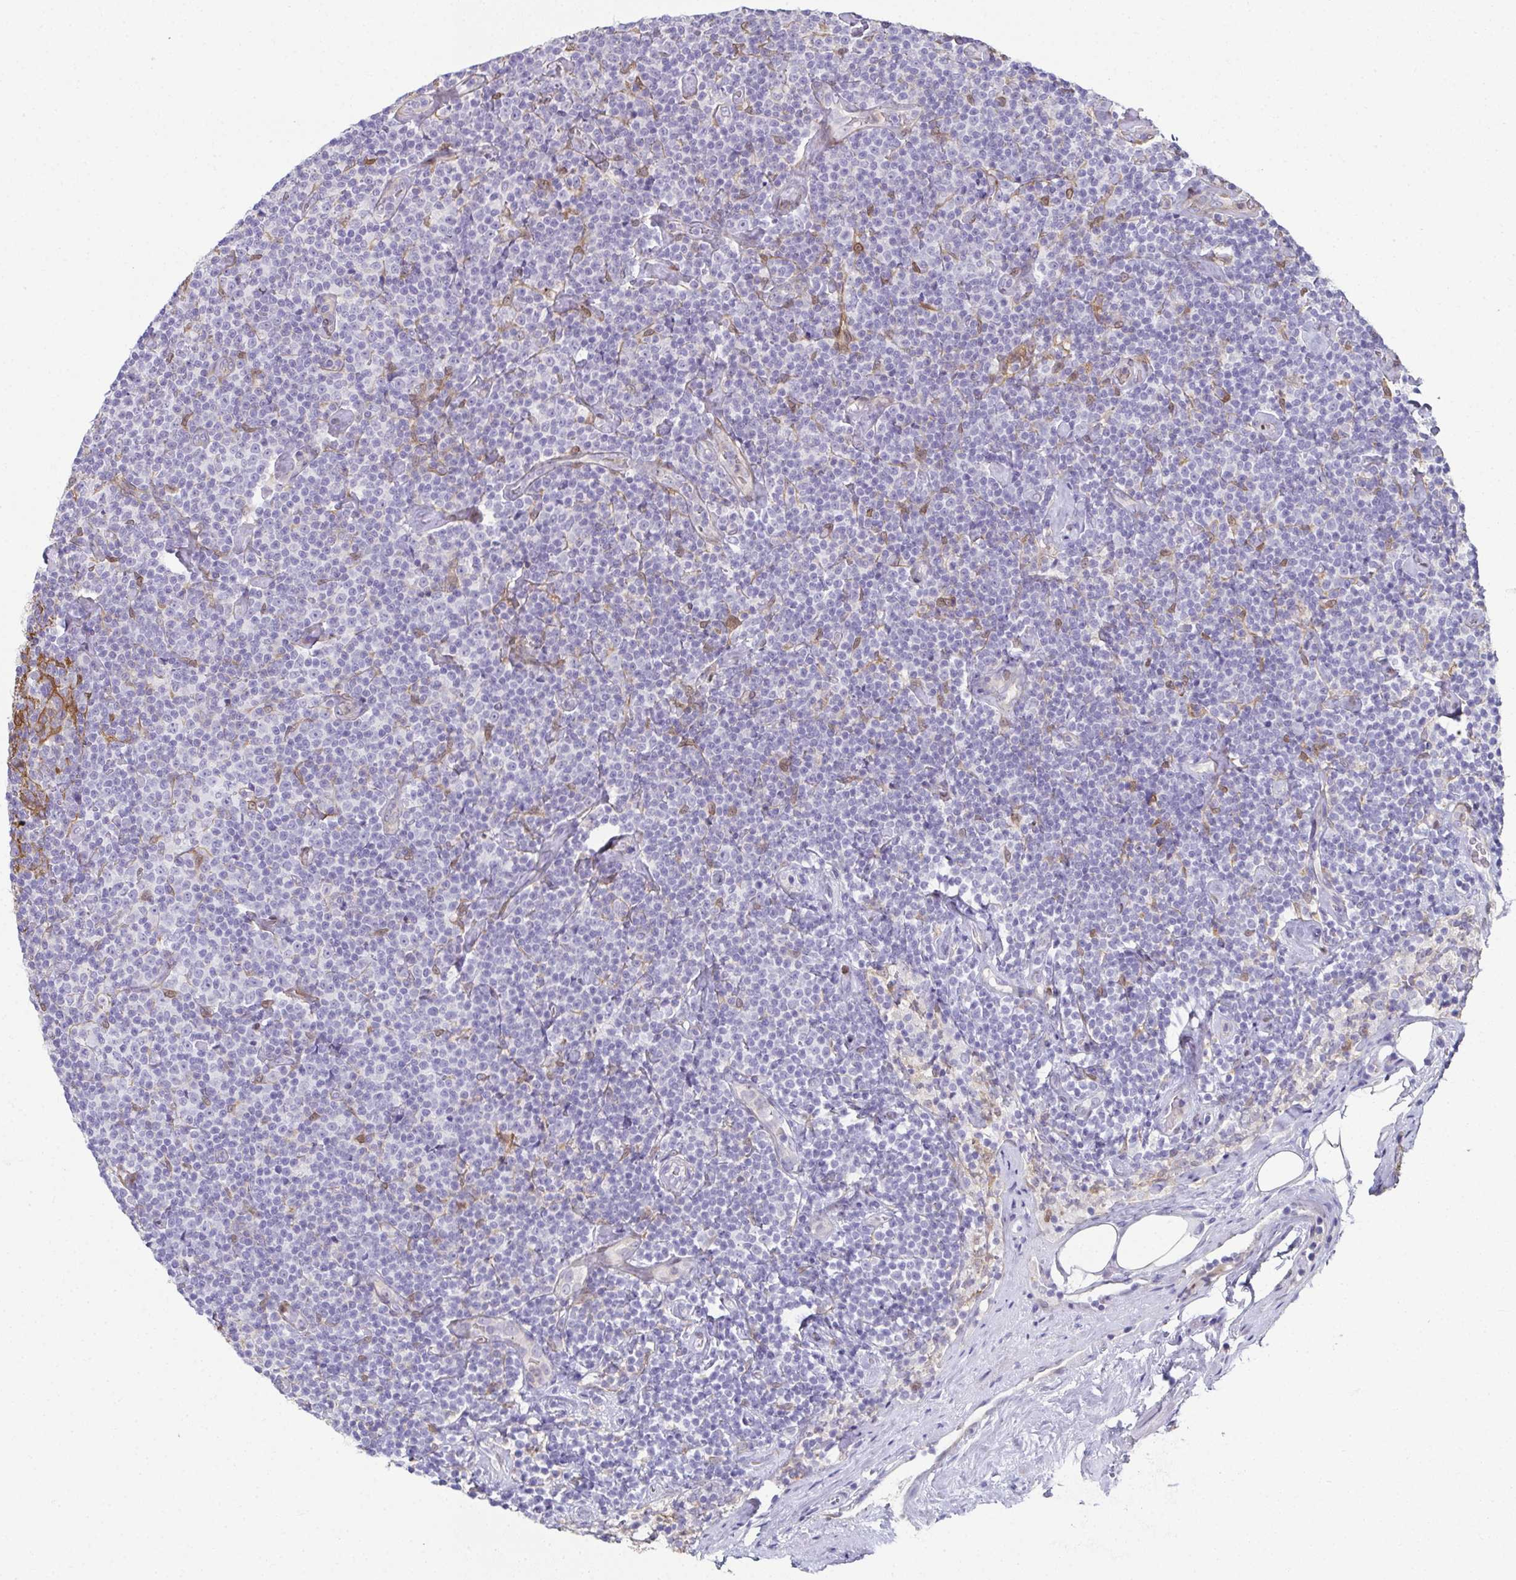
{"staining": {"intensity": "negative", "quantity": "none", "location": "none"}, "tissue": "lymphoma", "cell_type": "Tumor cells", "image_type": "cancer", "snomed": [{"axis": "morphology", "description": "Malignant lymphoma, non-Hodgkin's type, Low grade"}, {"axis": "topography", "description": "Lymph node"}], "caption": "Lymphoma was stained to show a protein in brown. There is no significant positivity in tumor cells.", "gene": "RBP1", "patient": {"sex": "male", "age": 81}}